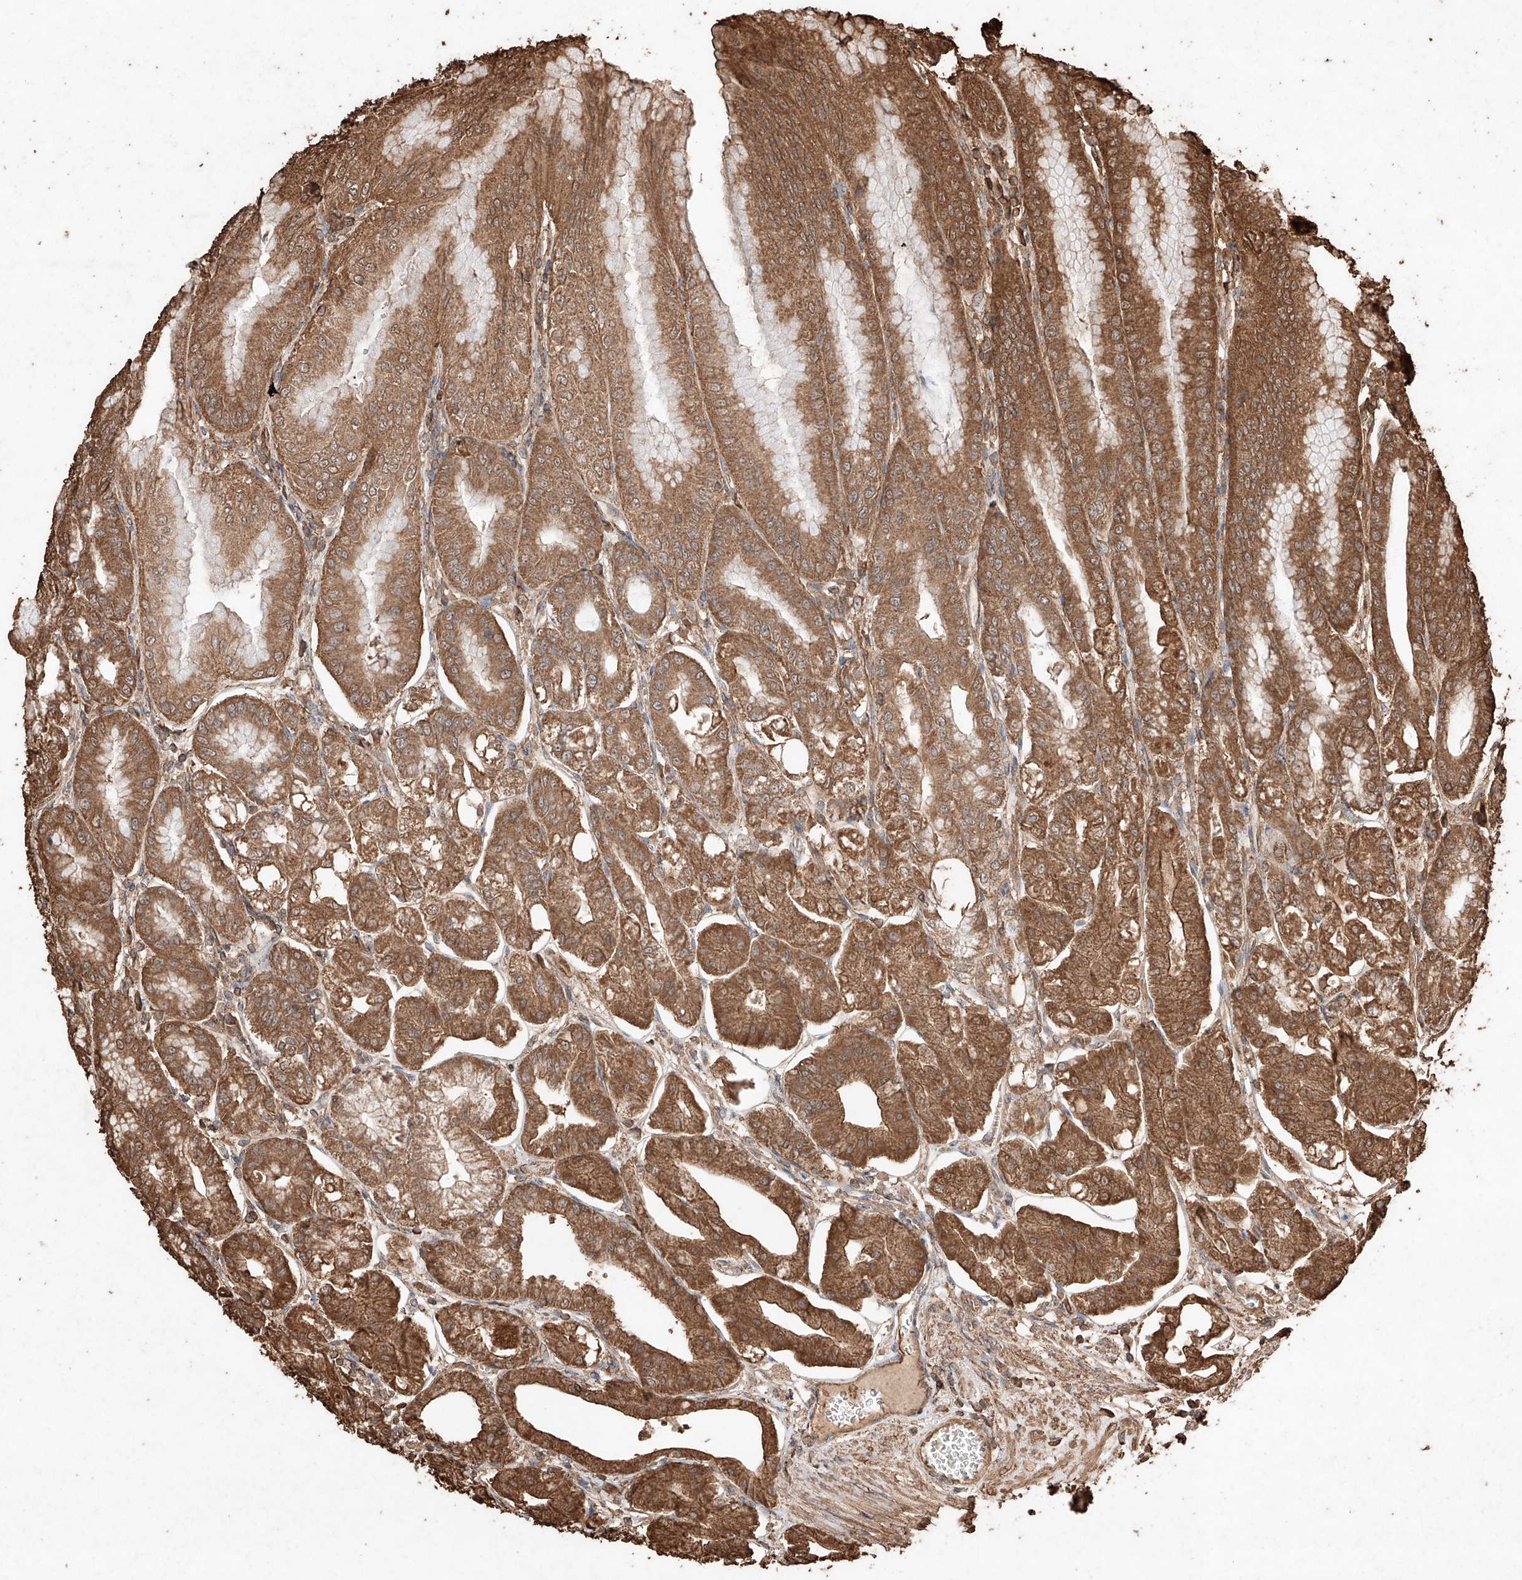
{"staining": {"intensity": "strong", "quantity": ">75%", "location": "cytoplasmic/membranous"}, "tissue": "stomach", "cell_type": "Glandular cells", "image_type": "normal", "snomed": [{"axis": "morphology", "description": "Normal tissue, NOS"}, {"axis": "topography", "description": "Stomach, lower"}], "caption": "The image shows immunohistochemical staining of benign stomach. There is strong cytoplasmic/membranous expression is appreciated in about >75% of glandular cells. The staining was performed using DAB, with brown indicating positive protein expression. Nuclei are stained blue with hematoxylin.", "gene": "M6PR", "patient": {"sex": "male", "age": 71}}